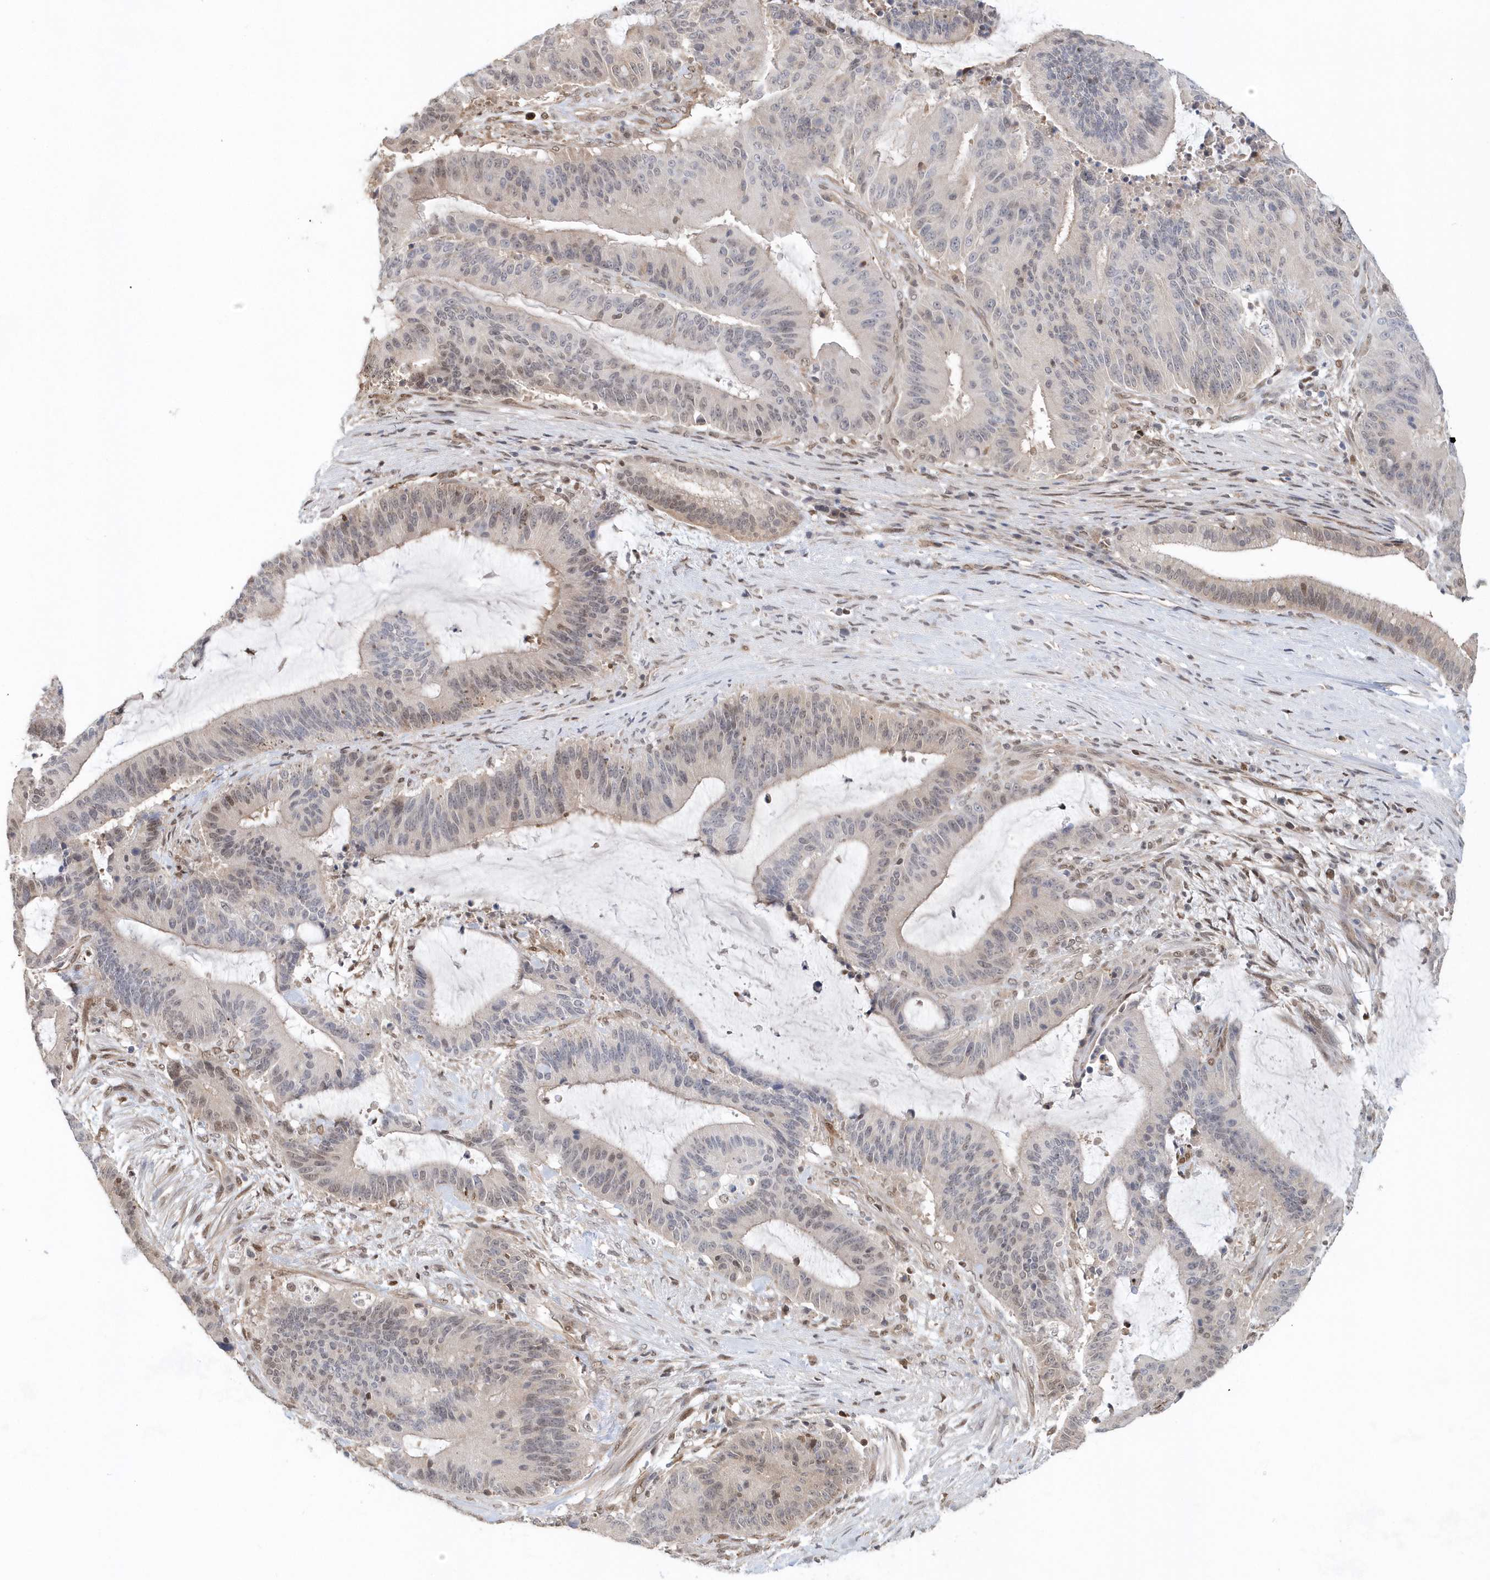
{"staining": {"intensity": "weak", "quantity": "25%-75%", "location": "nuclear"}, "tissue": "liver cancer", "cell_type": "Tumor cells", "image_type": "cancer", "snomed": [{"axis": "morphology", "description": "Normal tissue, NOS"}, {"axis": "morphology", "description": "Cholangiocarcinoma"}, {"axis": "topography", "description": "Liver"}, {"axis": "topography", "description": "Peripheral nerve tissue"}], "caption": "Tumor cells demonstrate low levels of weak nuclear staining in approximately 25%-75% of cells in human liver cancer (cholangiocarcinoma).", "gene": "SUMO2", "patient": {"sex": "female", "age": 73}}